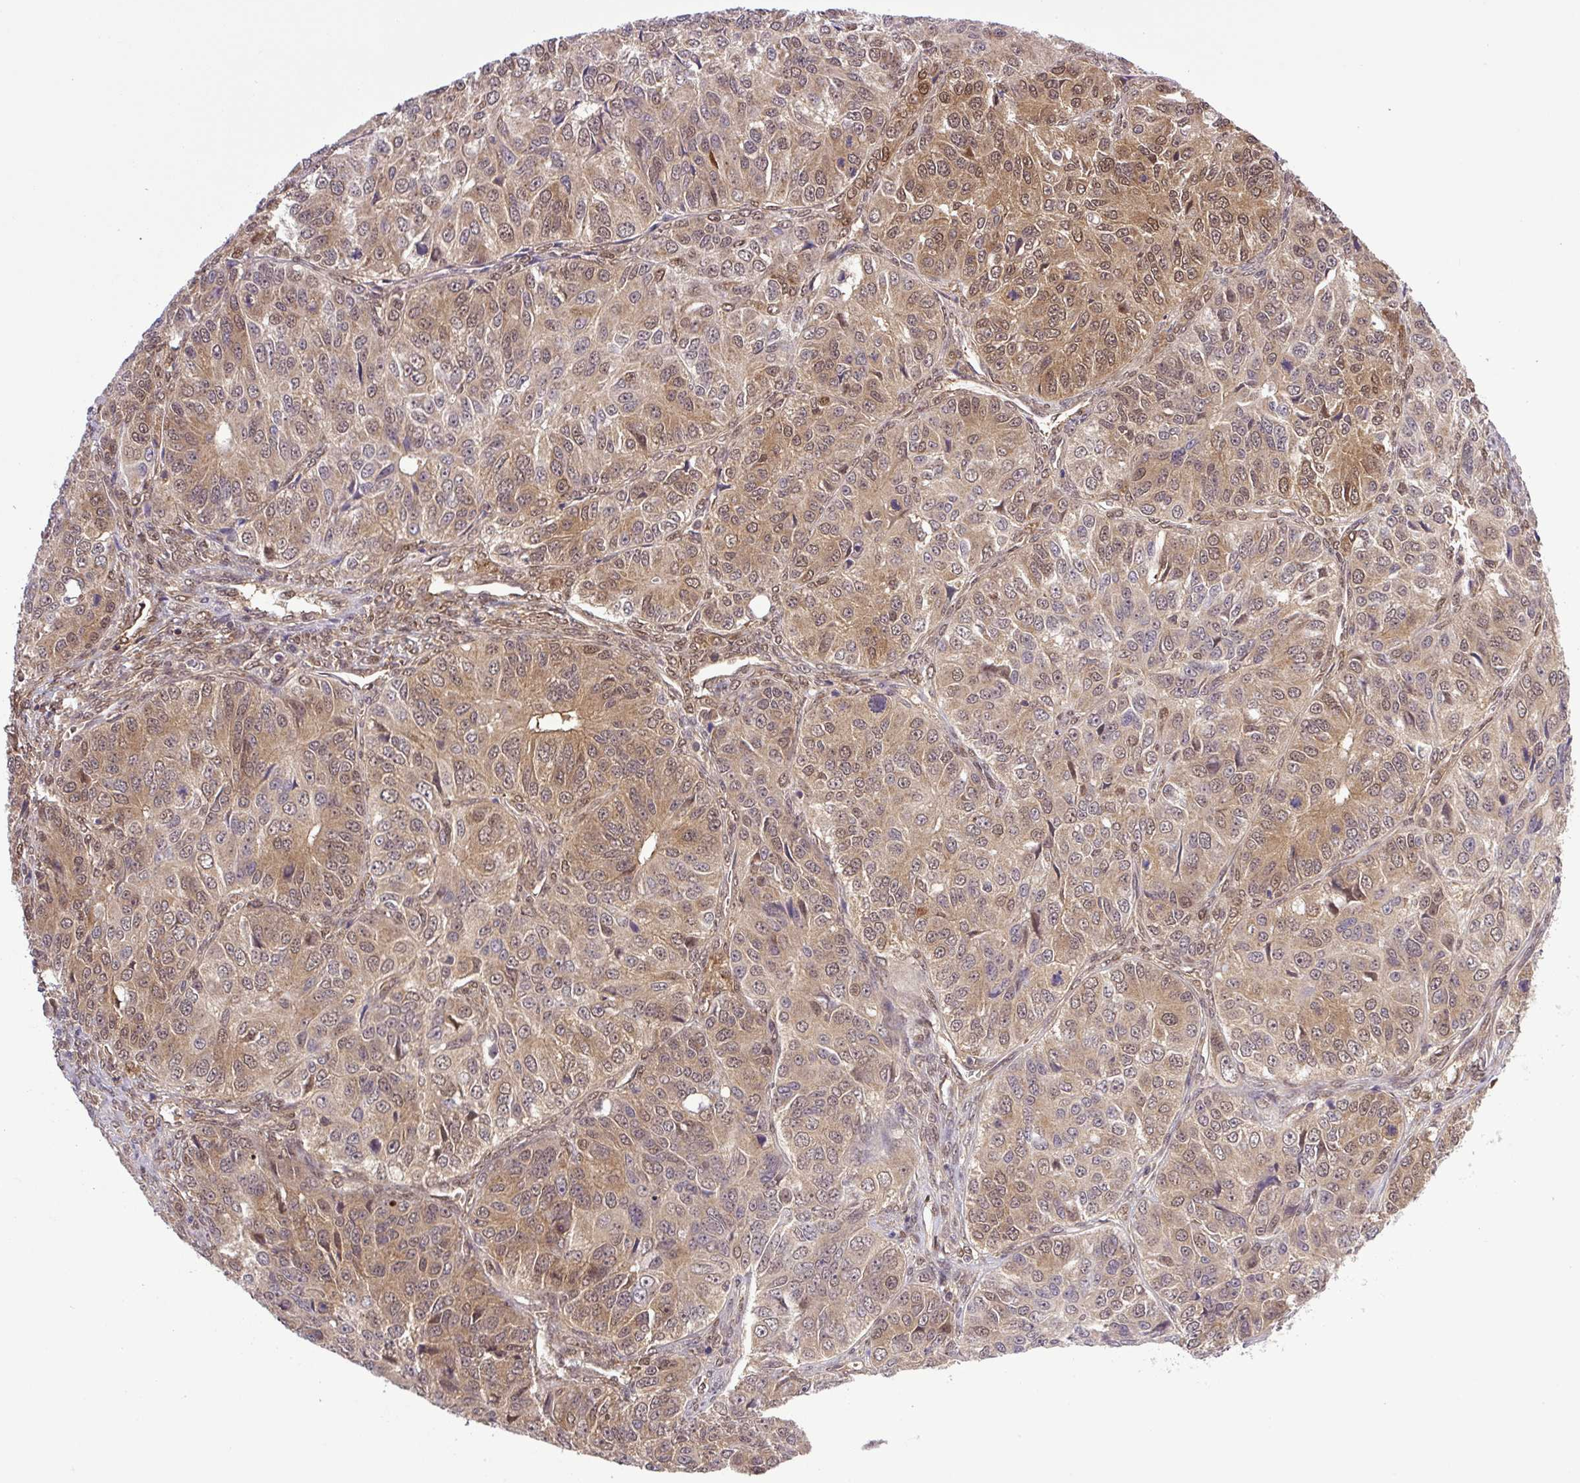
{"staining": {"intensity": "moderate", "quantity": ">75%", "location": "cytoplasmic/membranous,nuclear"}, "tissue": "ovarian cancer", "cell_type": "Tumor cells", "image_type": "cancer", "snomed": [{"axis": "morphology", "description": "Carcinoma, endometroid"}, {"axis": "topography", "description": "Ovary"}], "caption": "Endometroid carcinoma (ovarian) stained with IHC shows moderate cytoplasmic/membranous and nuclear staining in about >75% of tumor cells.", "gene": "SGTA", "patient": {"sex": "female", "age": 51}}